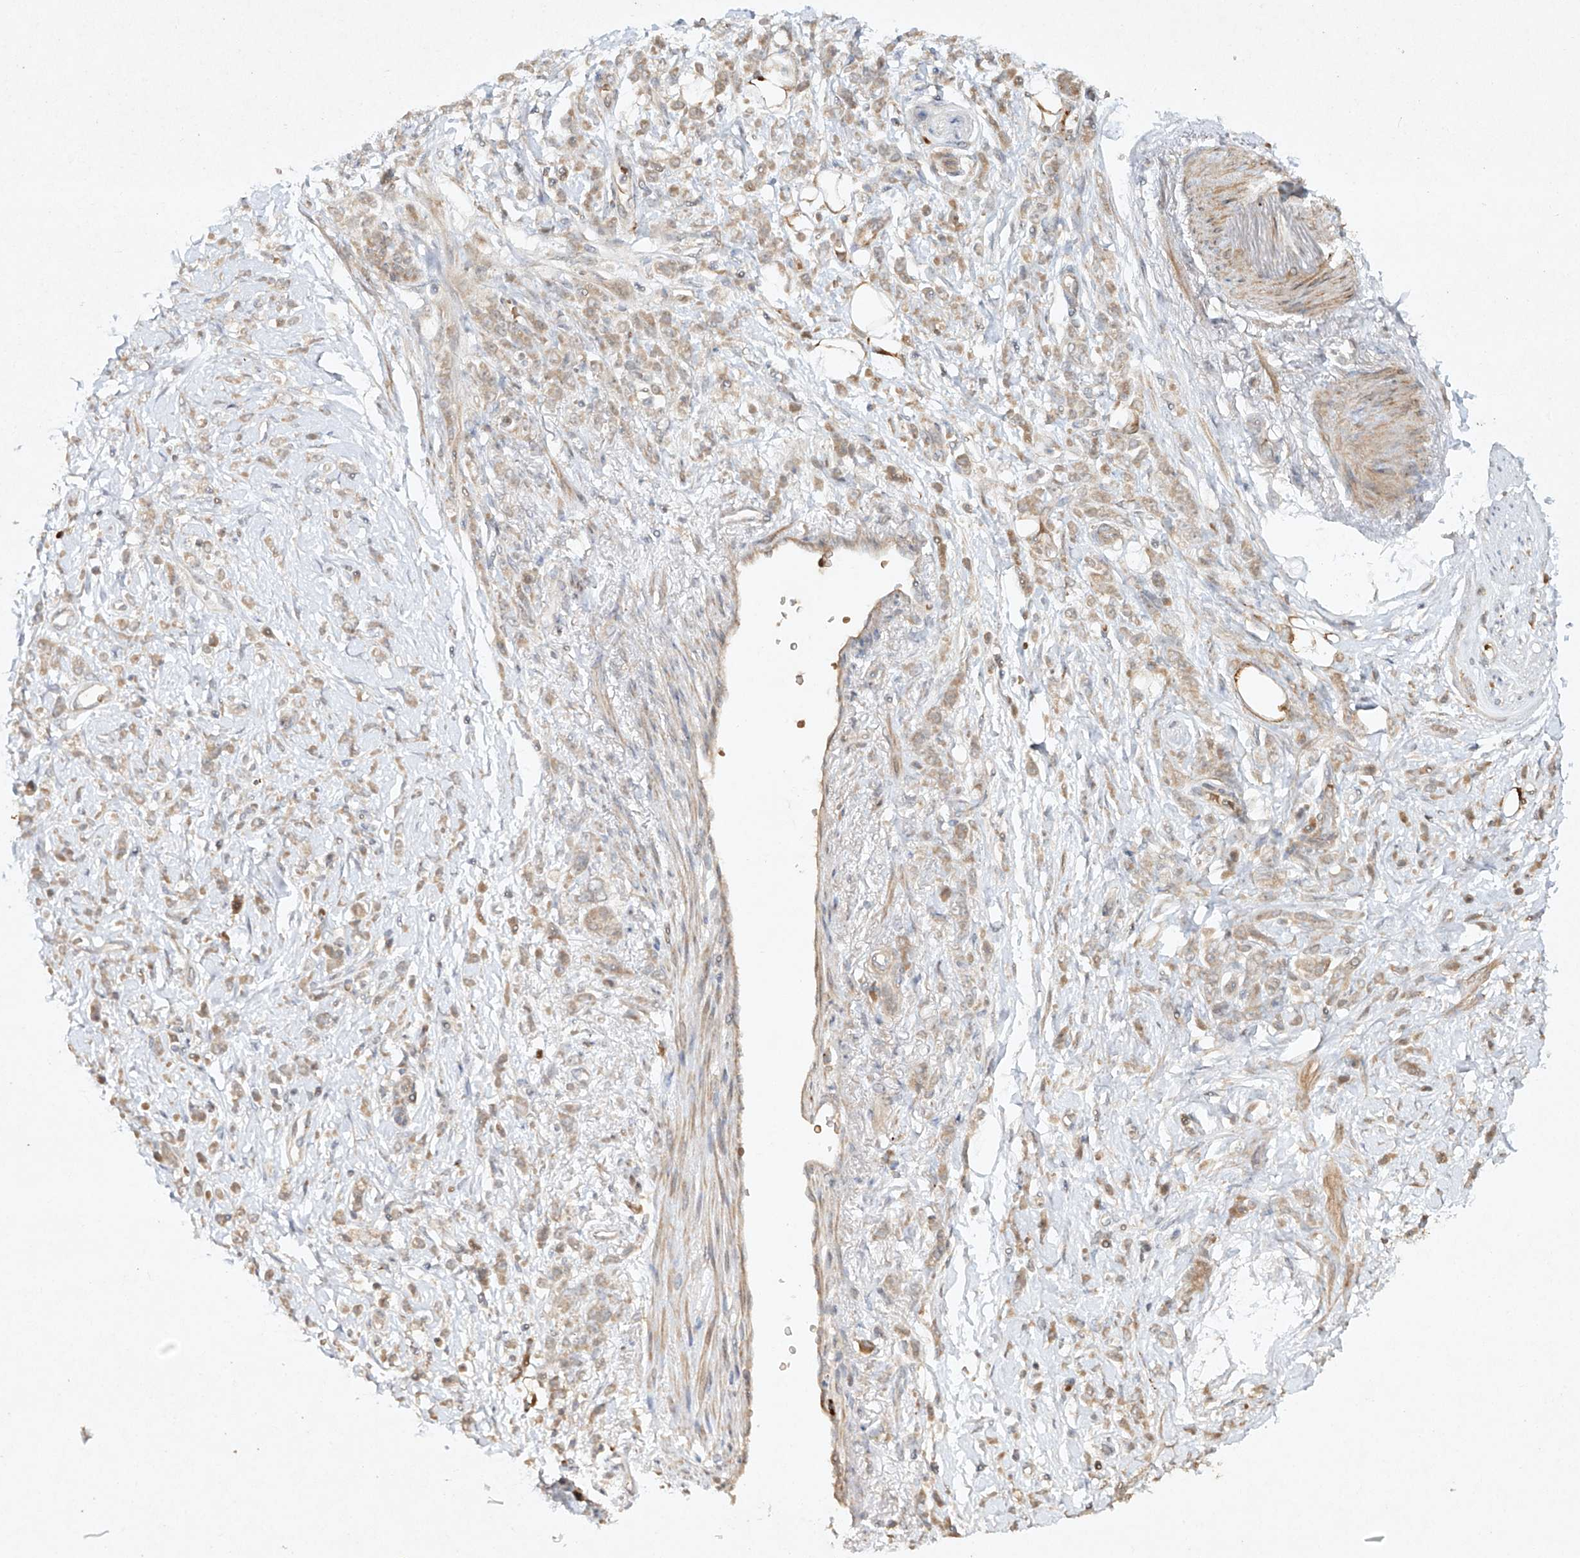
{"staining": {"intensity": "weak", "quantity": "25%-75%", "location": "cytoplasmic/membranous"}, "tissue": "stomach cancer", "cell_type": "Tumor cells", "image_type": "cancer", "snomed": [{"axis": "morphology", "description": "Normal tissue, NOS"}, {"axis": "morphology", "description": "Adenocarcinoma, NOS"}, {"axis": "topography", "description": "Stomach"}], "caption": "Immunohistochemical staining of stomach adenocarcinoma shows low levels of weak cytoplasmic/membranous protein positivity in approximately 25%-75% of tumor cells.", "gene": "CYYR1", "patient": {"sex": "male", "age": 82}}